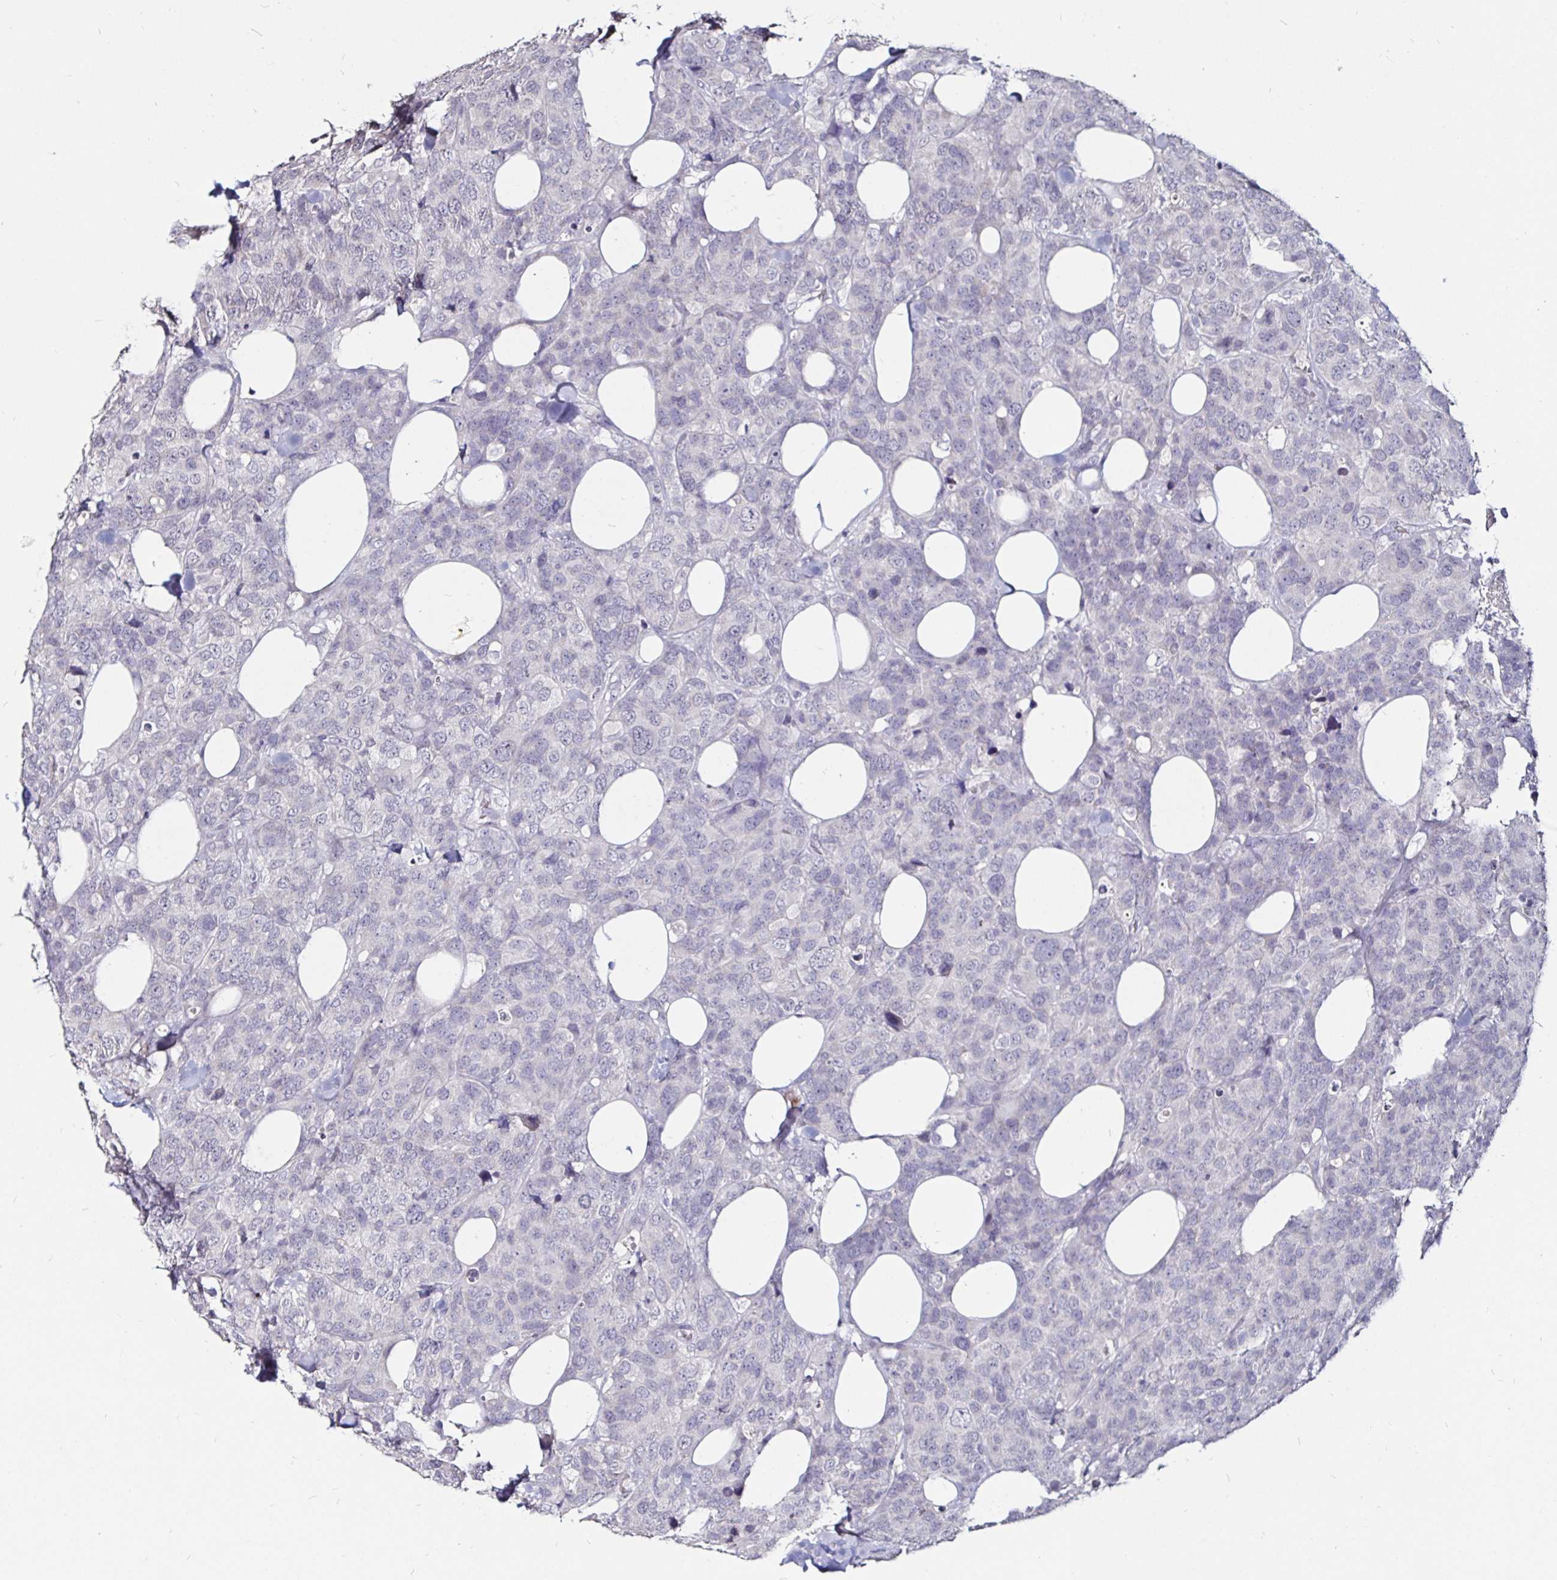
{"staining": {"intensity": "negative", "quantity": "none", "location": "none"}, "tissue": "breast cancer", "cell_type": "Tumor cells", "image_type": "cancer", "snomed": [{"axis": "morphology", "description": "Lobular carcinoma"}, {"axis": "topography", "description": "Breast"}], "caption": "A histopathology image of human breast cancer is negative for staining in tumor cells.", "gene": "FAIM2", "patient": {"sex": "female", "age": 59}}